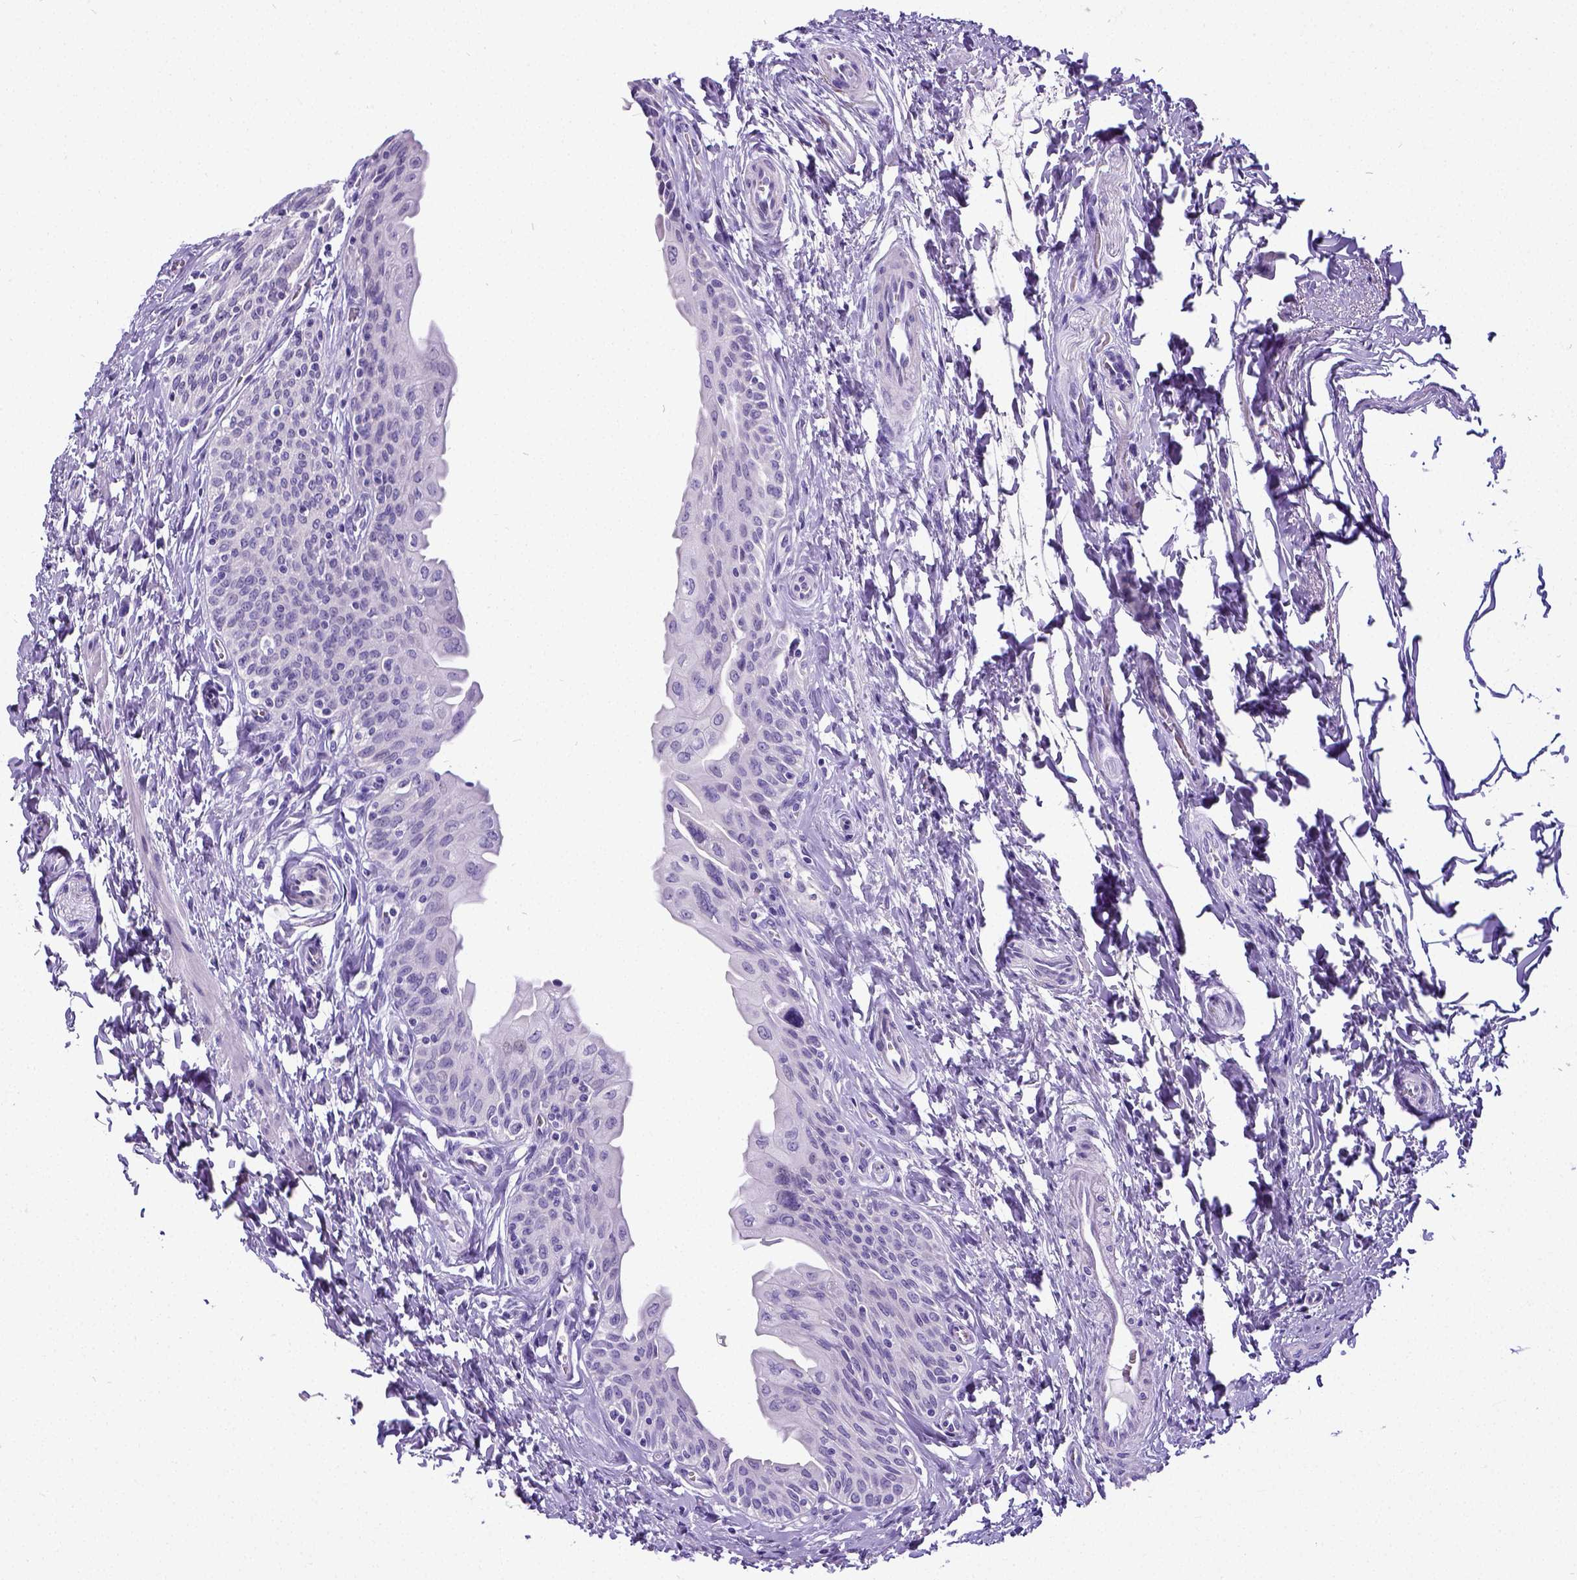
{"staining": {"intensity": "negative", "quantity": "none", "location": "none"}, "tissue": "urinary bladder", "cell_type": "Urothelial cells", "image_type": "normal", "snomed": [{"axis": "morphology", "description": "Normal tissue, NOS"}, {"axis": "topography", "description": "Urinary bladder"}], "caption": "Micrograph shows no significant protein expression in urothelial cells of benign urinary bladder. The staining was performed using DAB to visualize the protein expression in brown, while the nuclei were stained in blue with hematoxylin (Magnification: 20x).", "gene": "SATB2", "patient": {"sex": "male", "age": 56}}